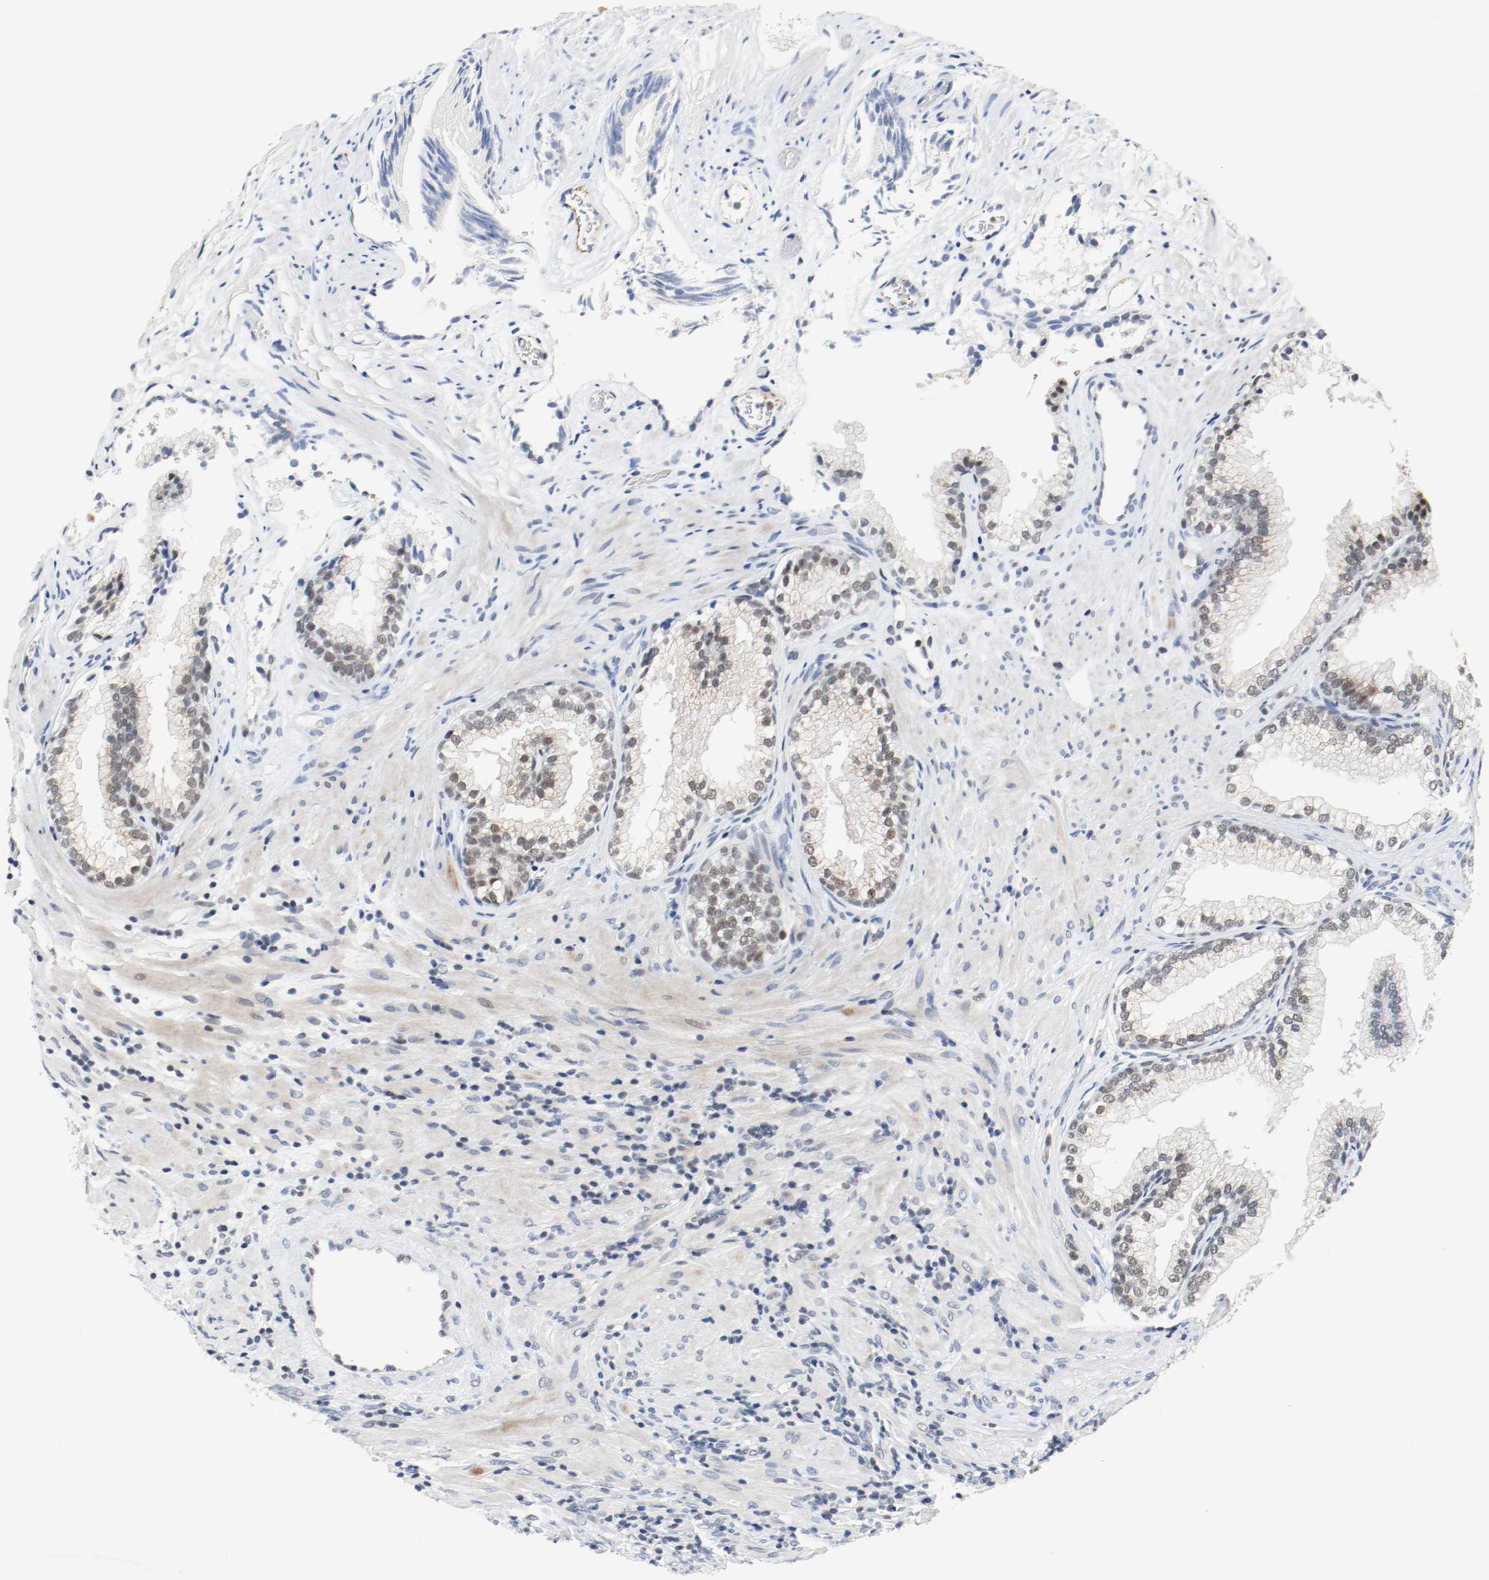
{"staining": {"intensity": "weak", "quantity": "25%-75%", "location": "nuclear"}, "tissue": "prostate", "cell_type": "Glandular cells", "image_type": "normal", "snomed": [{"axis": "morphology", "description": "Normal tissue, NOS"}, {"axis": "topography", "description": "Prostate"}], "caption": "The photomicrograph reveals immunohistochemical staining of unremarkable prostate. There is weak nuclear expression is seen in about 25%-75% of glandular cells.", "gene": "ASH1L", "patient": {"sex": "male", "age": 76}}